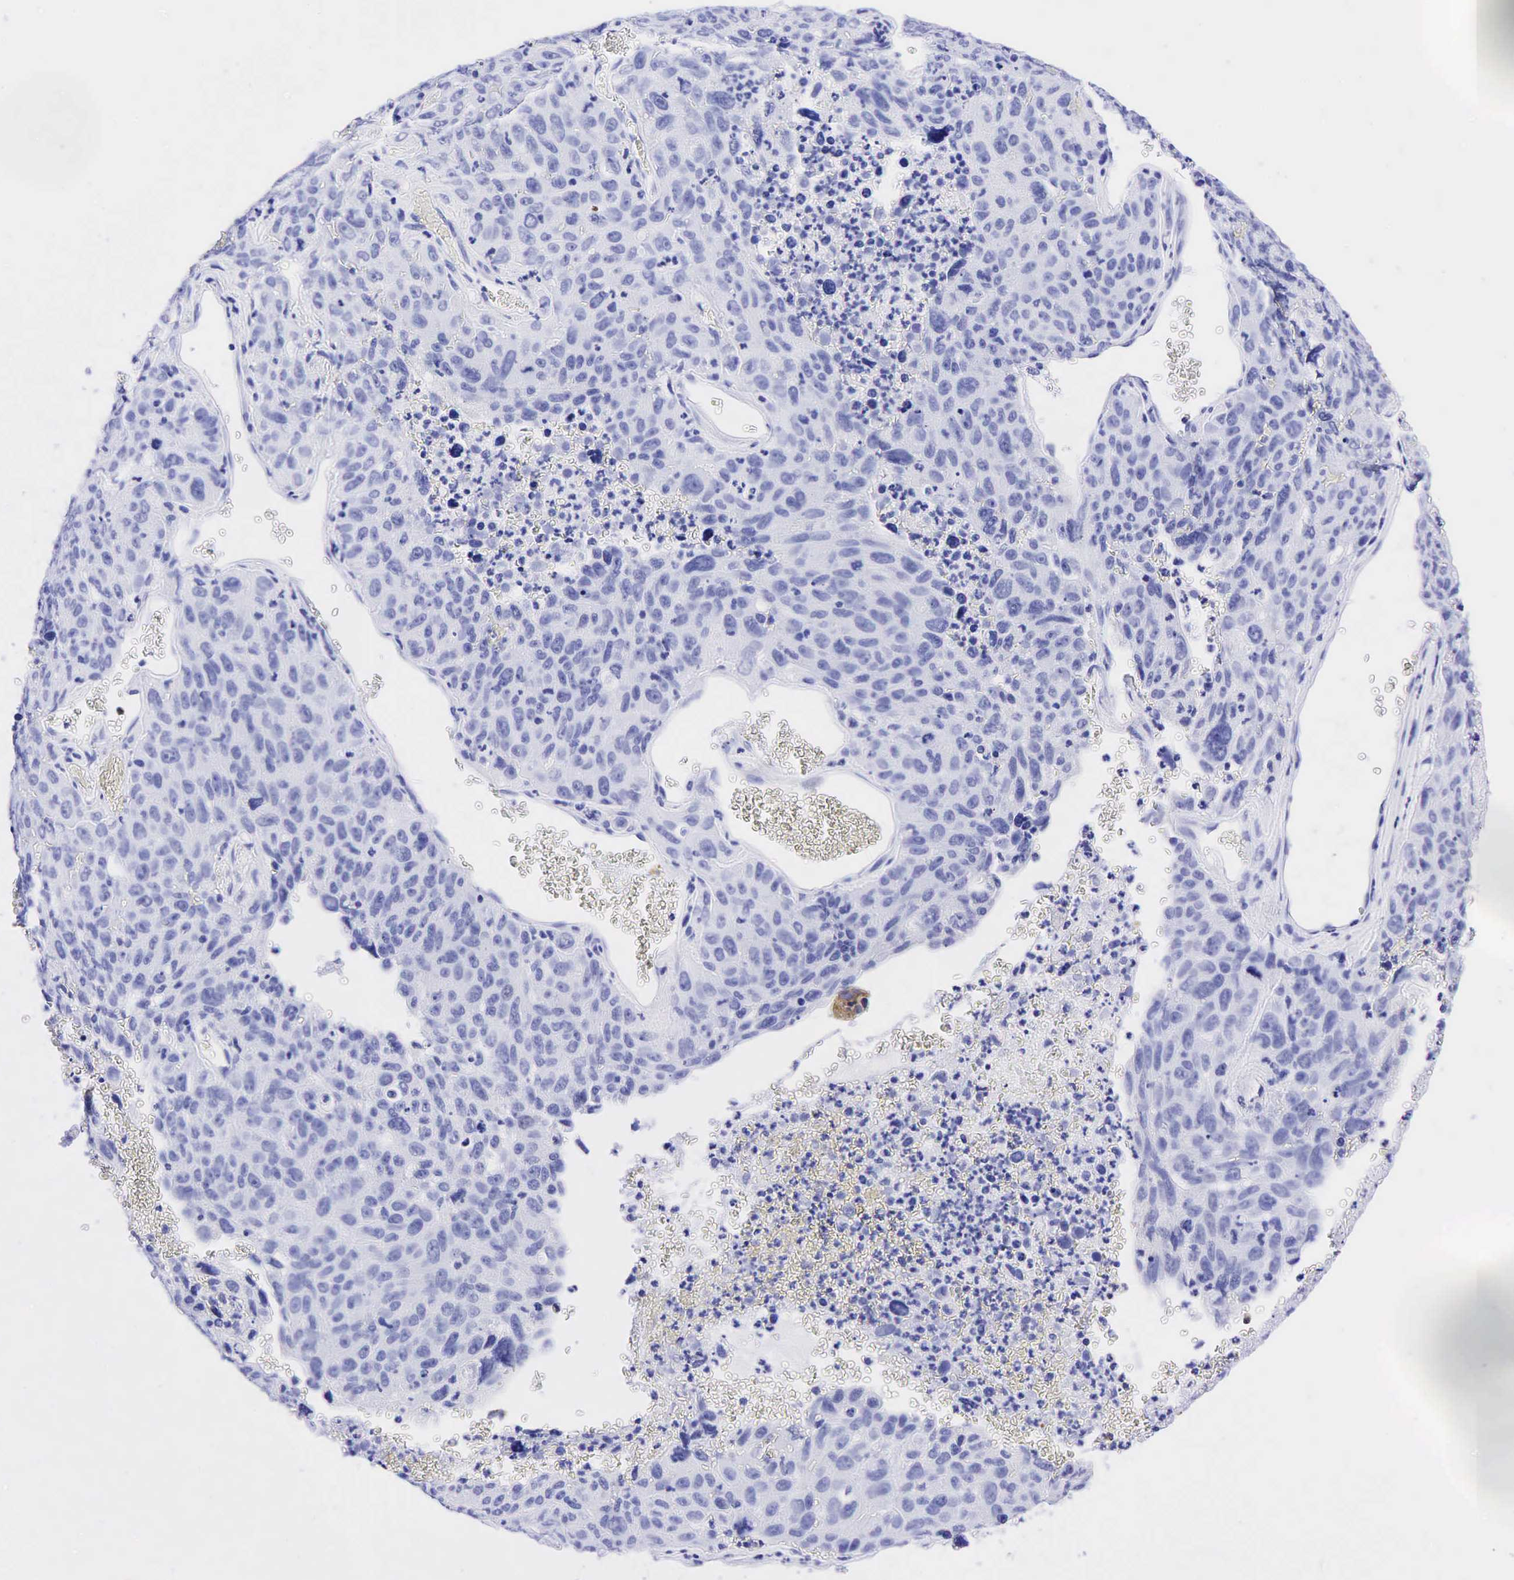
{"staining": {"intensity": "weak", "quantity": "25%-75%", "location": "cytoplasmic/membranous"}, "tissue": "lung cancer", "cell_type": "Tumor cells", "image_type": "cancer", "snomed": [{"axis": "morphology", "description": "Squamous cell carcinoma, NOS"}, {"axis": "topography", "description": "Lung"}], "caption": "Lung cancer (squamous cell carcinoma) stained for a protein (brown) reveals weak cytoplasmic/membranous positive expression in approximately 25%-75% of tumor cells.", "gene": "CEACAM5", "patient": {"sex": "male", "age": 64}}